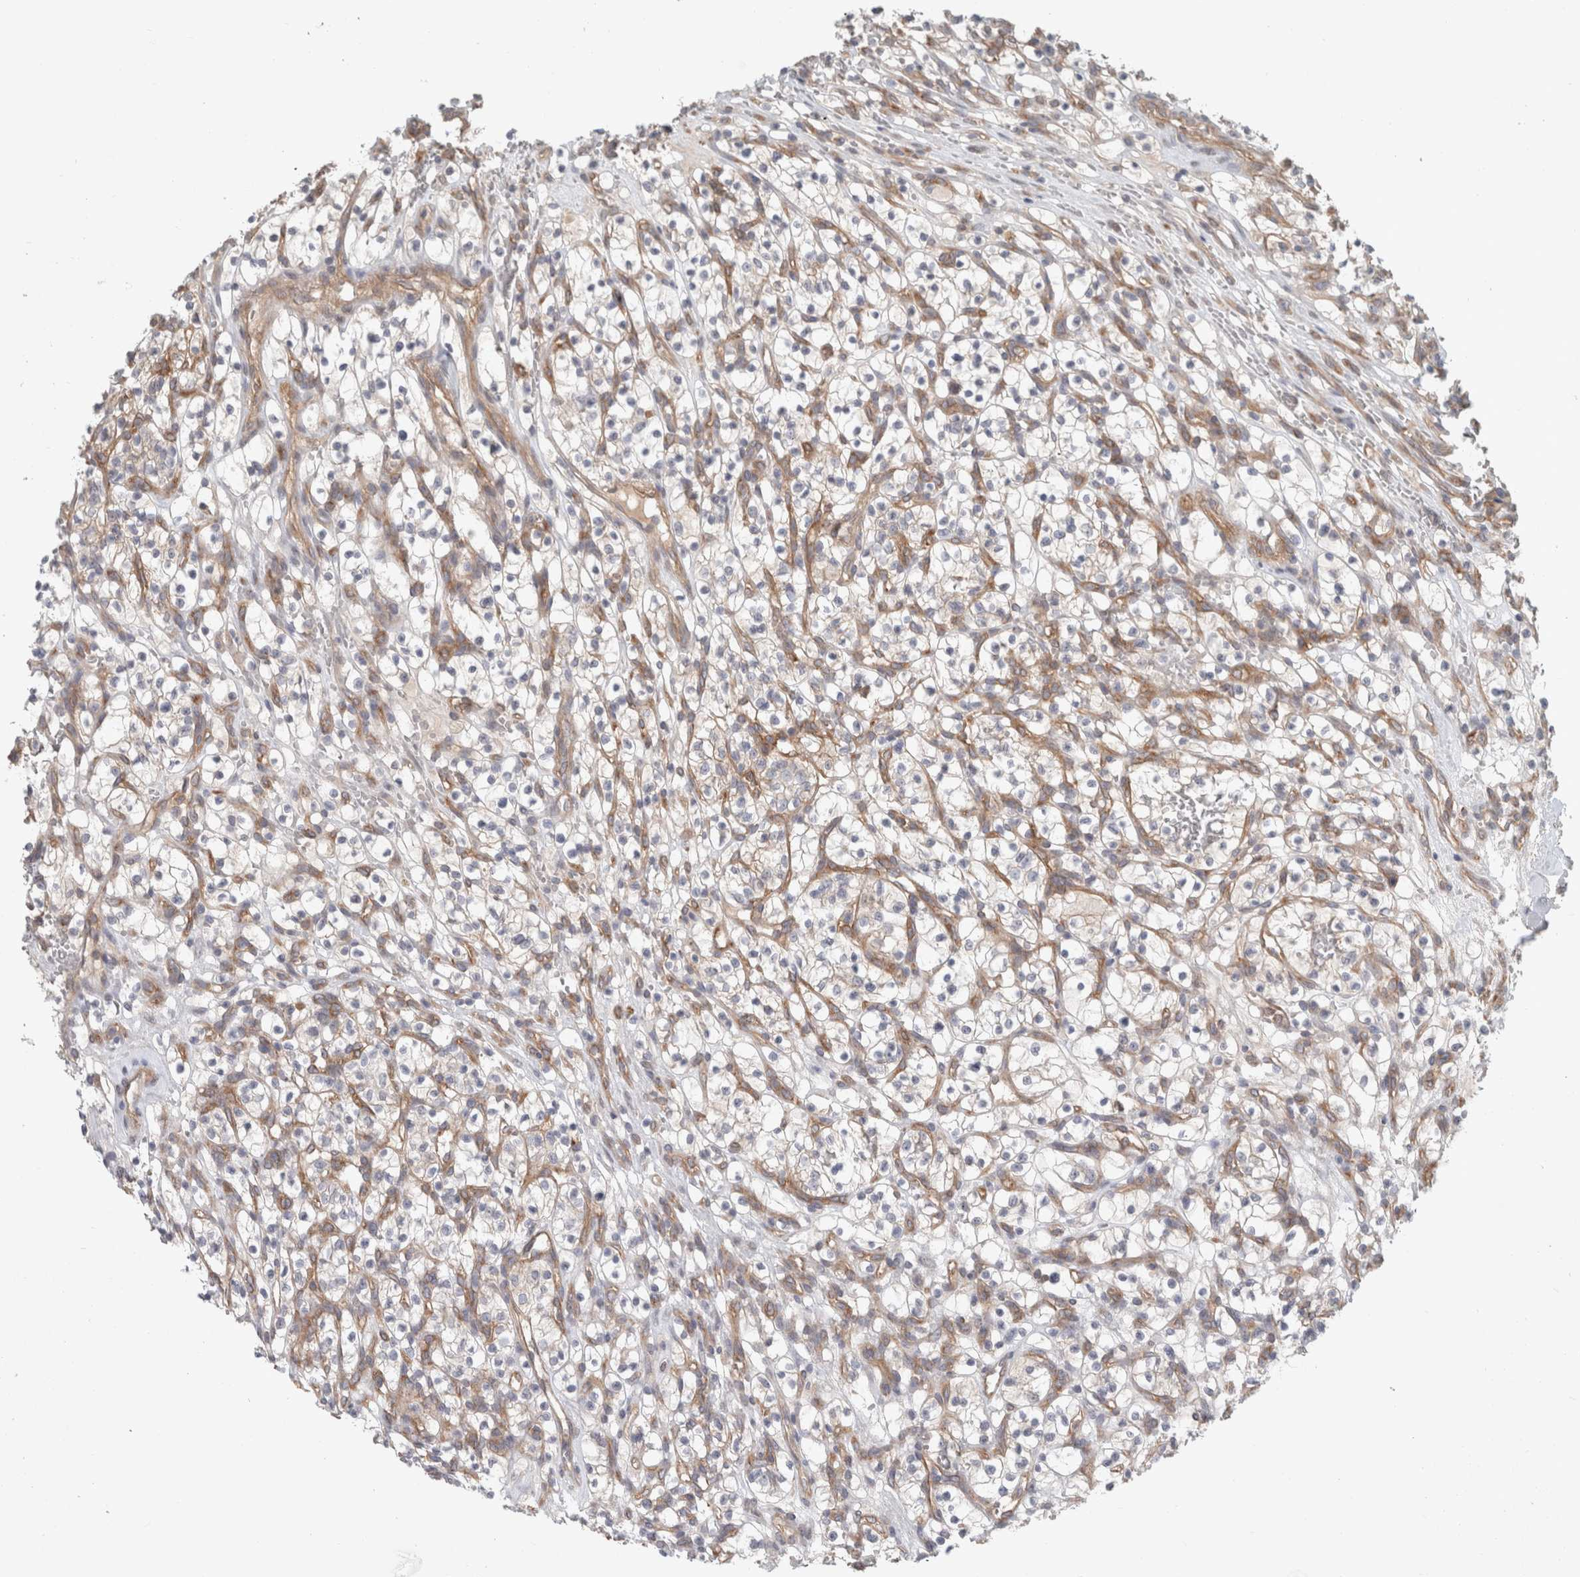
{"staining": {"intensity": "negative", "quantity": "none", "location": "none"}, "tissue": "renal cancer", "cell_type": "Tumor cells", "image_type": "cancer", "snomed": [{"axis": "morphology", "description": "Adenocarcinoma, NOS"}, {"axis": "topography", "description": "Kidney"}], "caption": "DAB immunohistochemical staining of renal adenocarcinoma reveals no significant staining in tumor cells.", "gene": "RASAL2", "patient": {"sex": "female", "age": 57}}